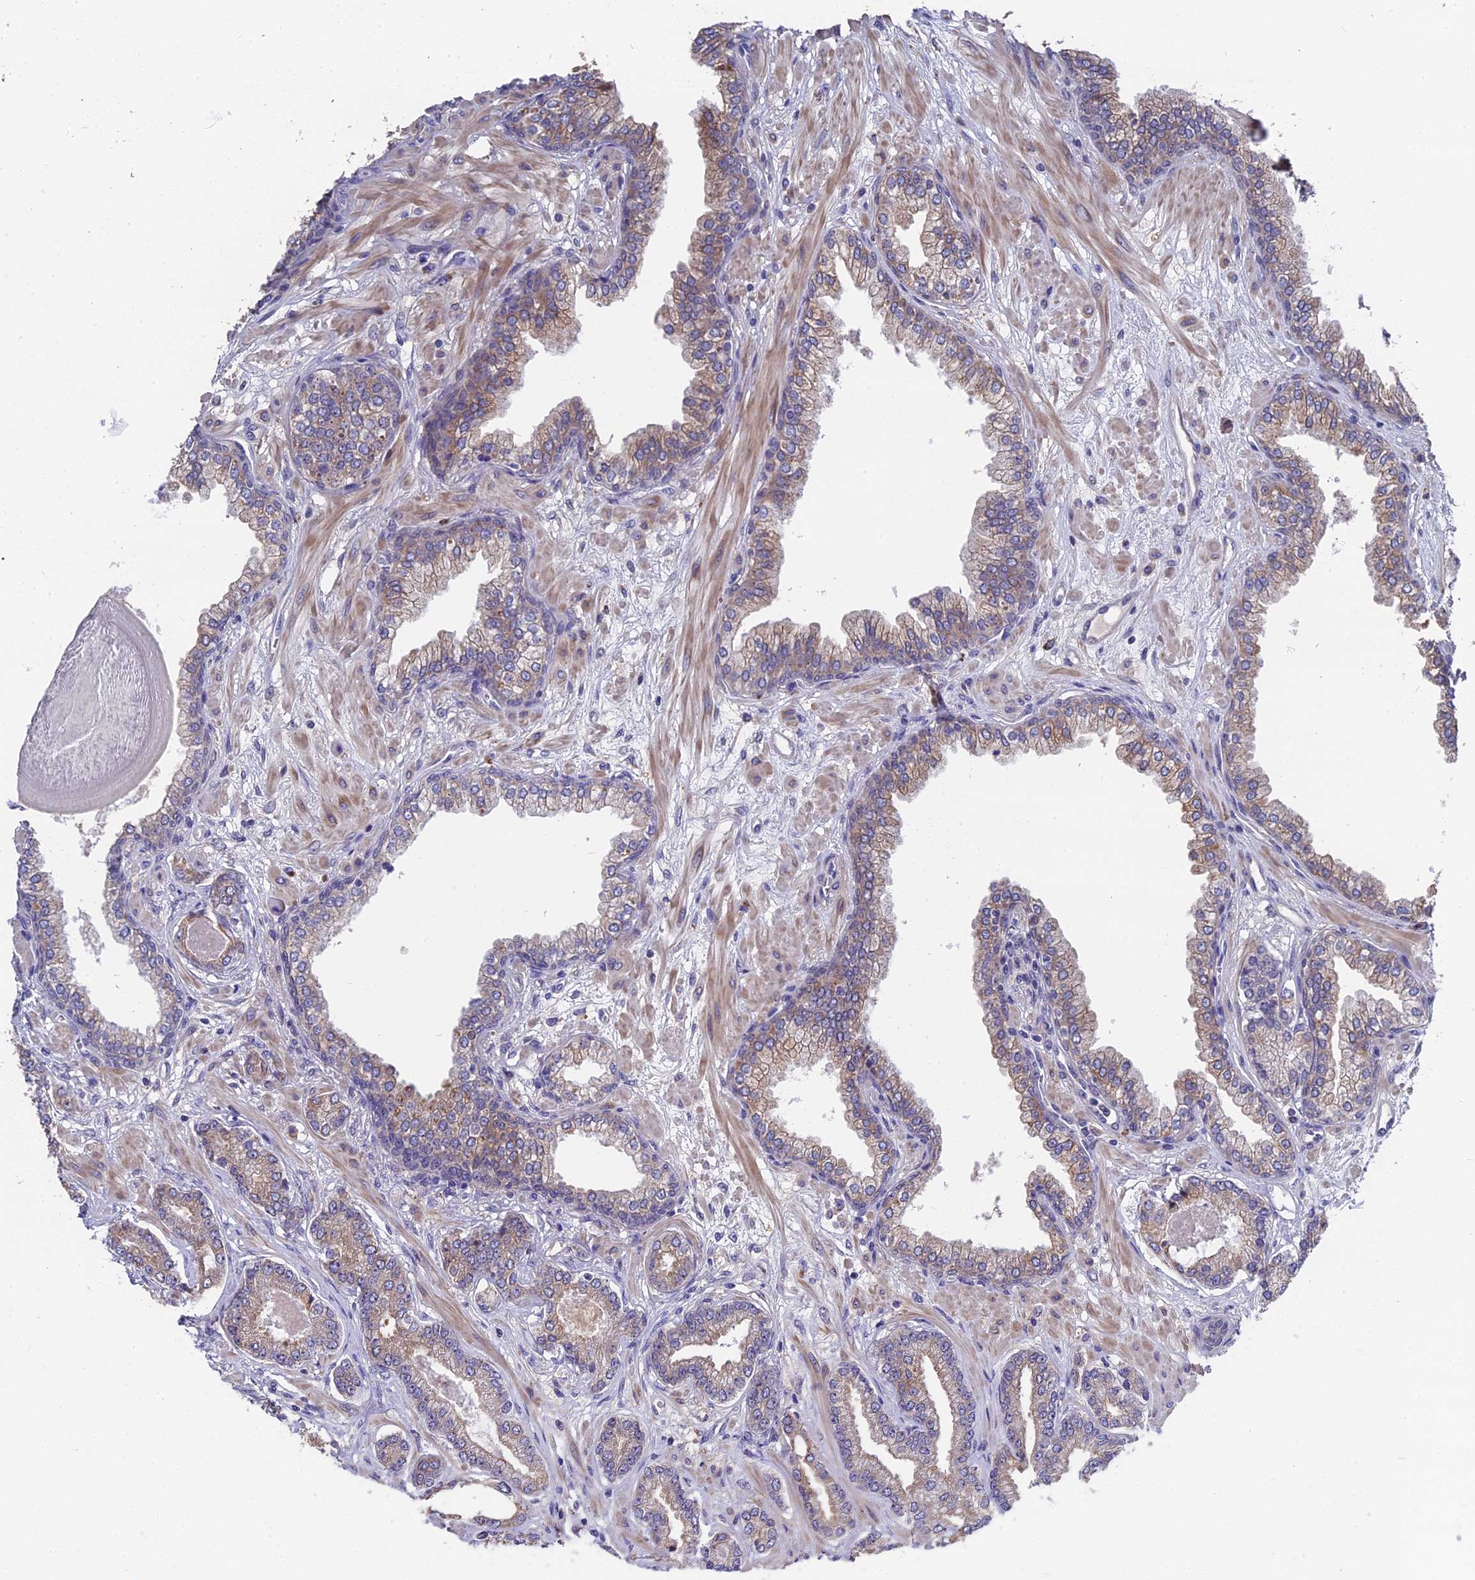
{"staining": {"intensity": "moderate", "quantity": "25%-75%", "location": "cytoplasmic/membranous"}, "tissue": "prostate cancer", "cell_type": "Tumor cells", "image_type": "cancer", "snomed": [{"axis": "morphology", "description": "Adenocarcinoma, Low grade"}, {"axis": "topography", "description": "Prostate"}], "caption": "Brown immunohistochemical staining in prostate adenocarcinoma (low-grade) shows moderate cytoplasmic/membranous positivity in approximately 25%-75% of tumor cells.", "gene": "ZCCHC2", "patient": {"sex": "male", "age": 64}}